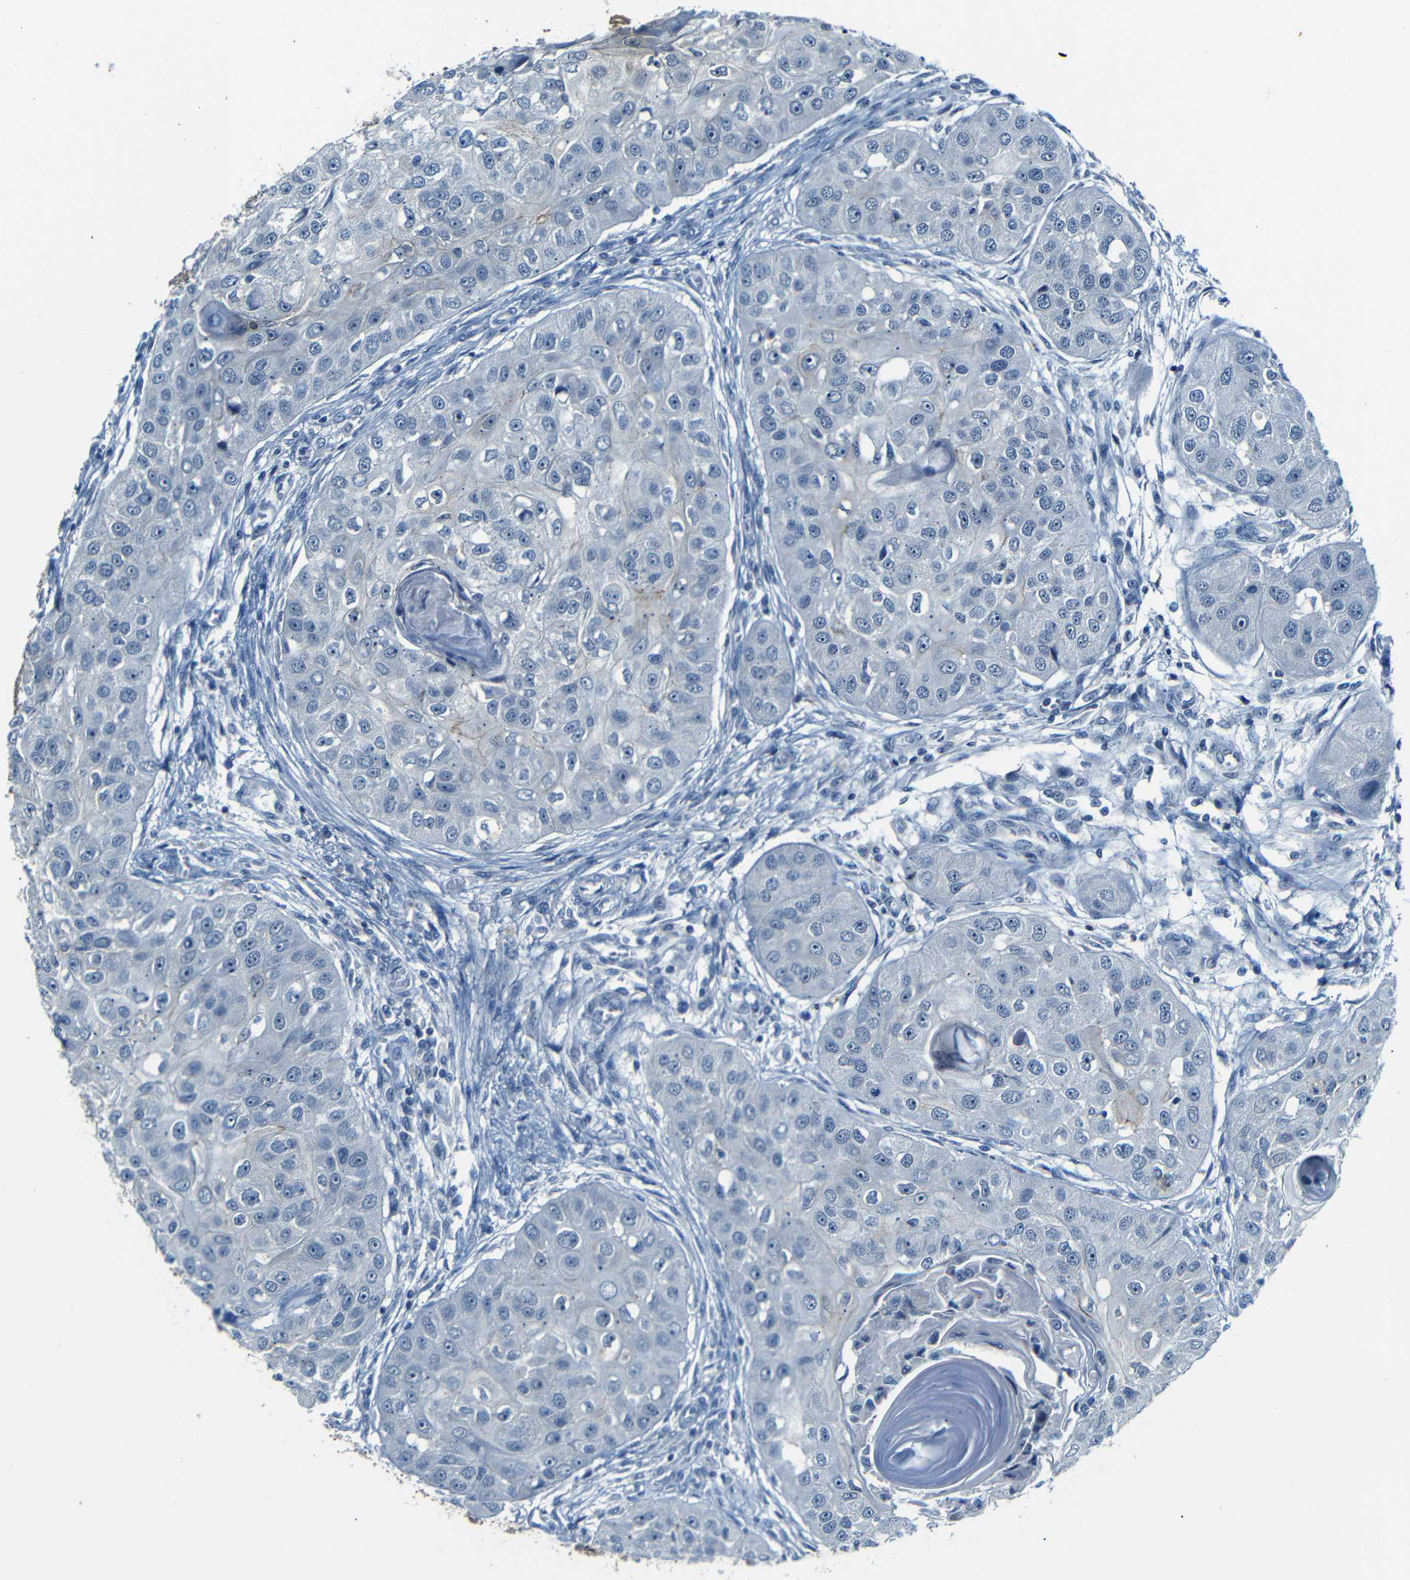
{"staining": {"intensity": "negative", "quantity": "none", "location": "none"}, "tissue": "head and neck cancer", "cell_type": "Tumor cells", "image_type": "cancer", "snomed": [{"axis": "morphology", "description": "Normal tissue, NOS"}, {"axis": "morphology", "description": "Squamous cell carcinoma, NOS"}, {"axis": "topography", "description": "Skeletal muscle"}, {"axis": "topography", "description": "Head-Neck"}], "caption": "High magnification brightfield microscopy of head and neck cancer stained with DAB (3,3'-diaminobenzidine) (brown) and counterstained with hematoxylin (blue): tumor cells show no significant positivity.", "gene": "ANK3", "patient": {"sex": "male", "age": 51}}